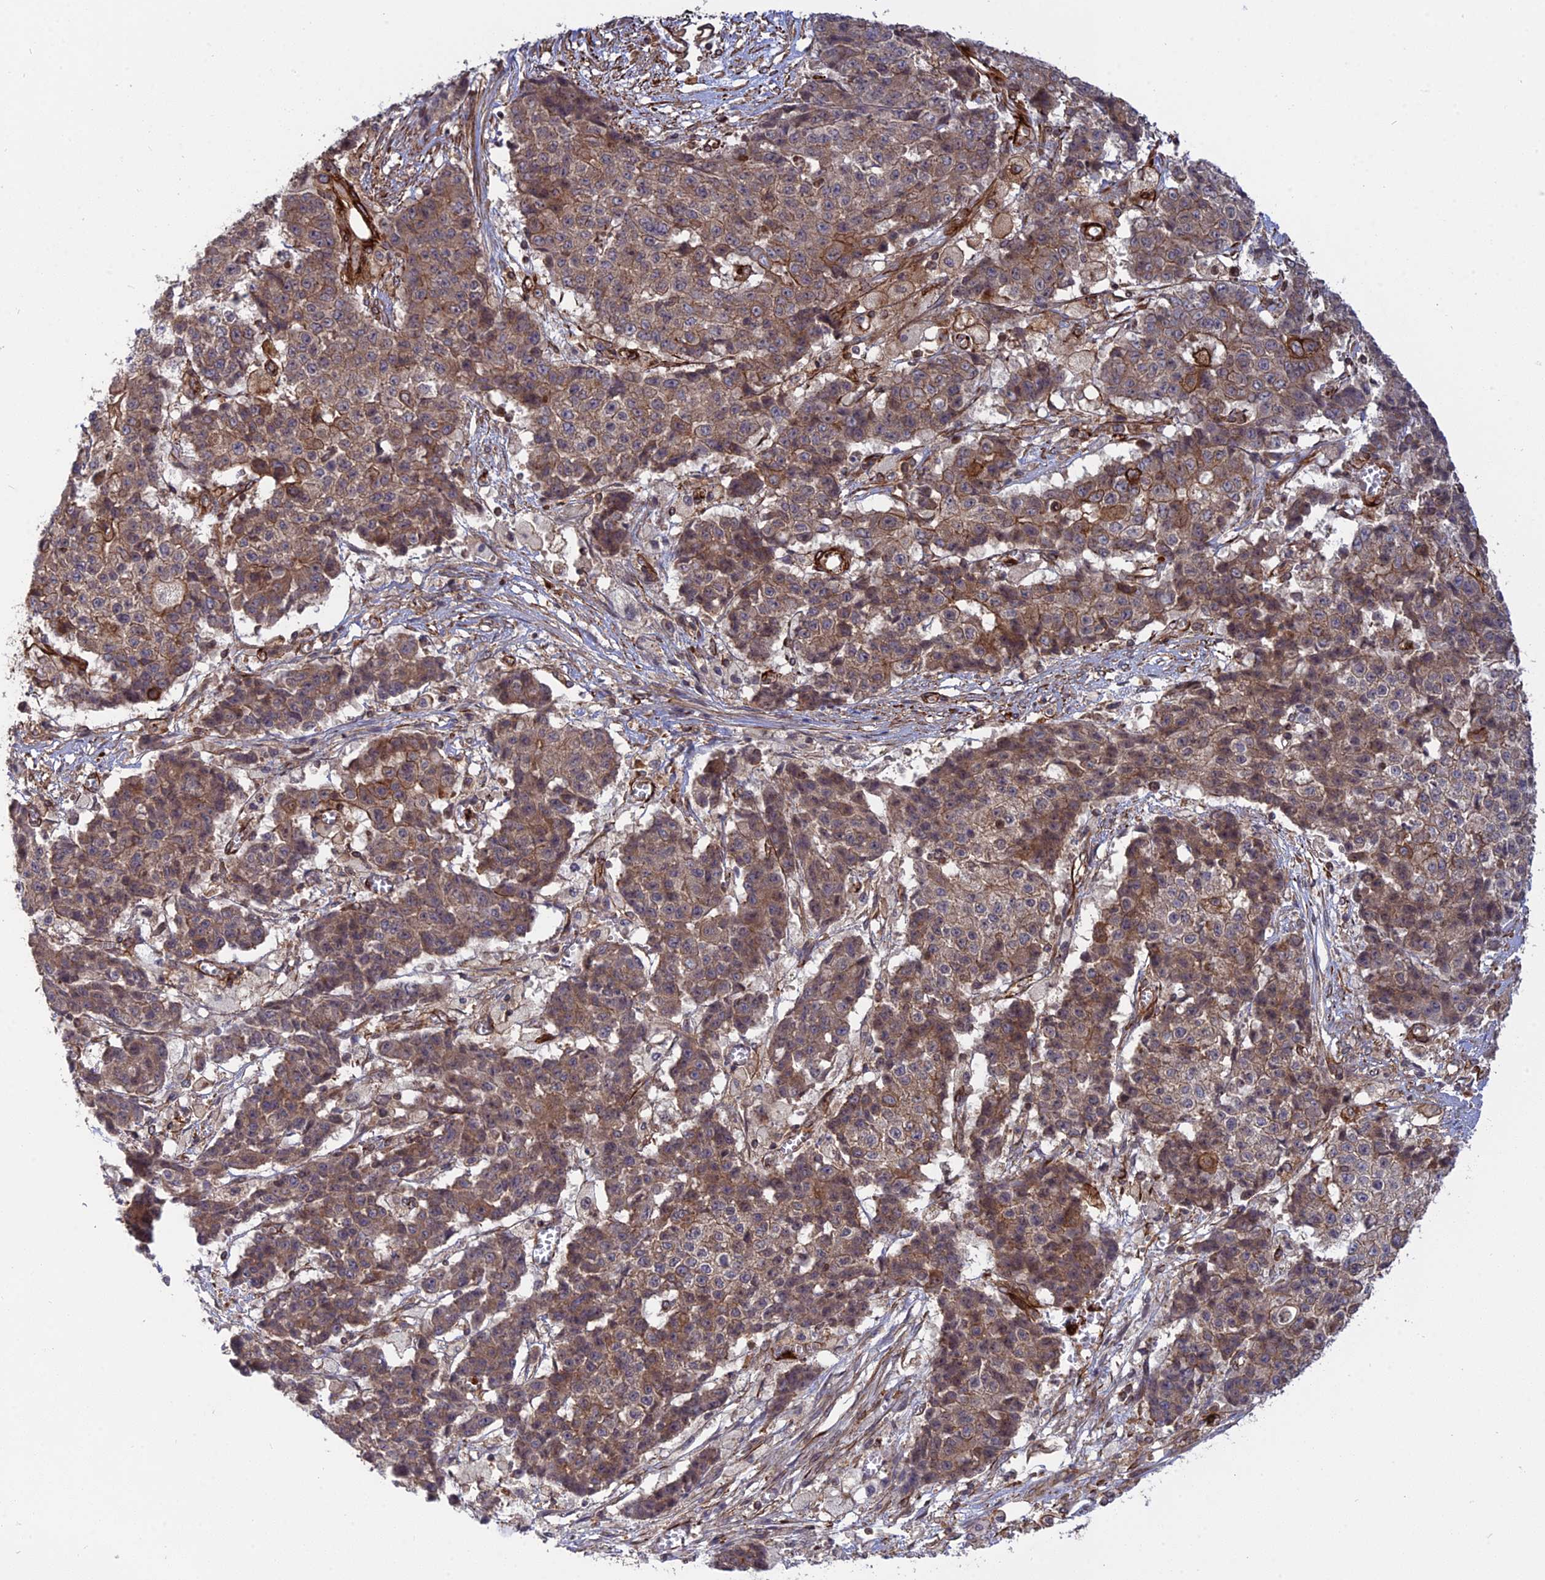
{"staining": {"intensity": "moderate", "quantity": "25%-75%", "location": "cytoplasmic/membranous"}, "tissue": "ovarian cancer", "cell_type": "Tumor cells", "image_type": "cancer", "snomed": [{"axis": "morphology", "description": "Carcinoma, endometroid"}, {"axis": "topography", "description": "Ovary"}], "caption": "Protein staining demonstrates moderate cytoplasmic/membranous positivity in about 25%-75% of tumor cells in ovarian cancer (endometroid carcinoma). The staining was performed using DAB to visualize the protein expression in brown, while the nuclei were stained in blue with hematoxylin (Magnification: 20x).", "gene": "PHLDB3", "patient": {"sex": "female", "age": 42}}